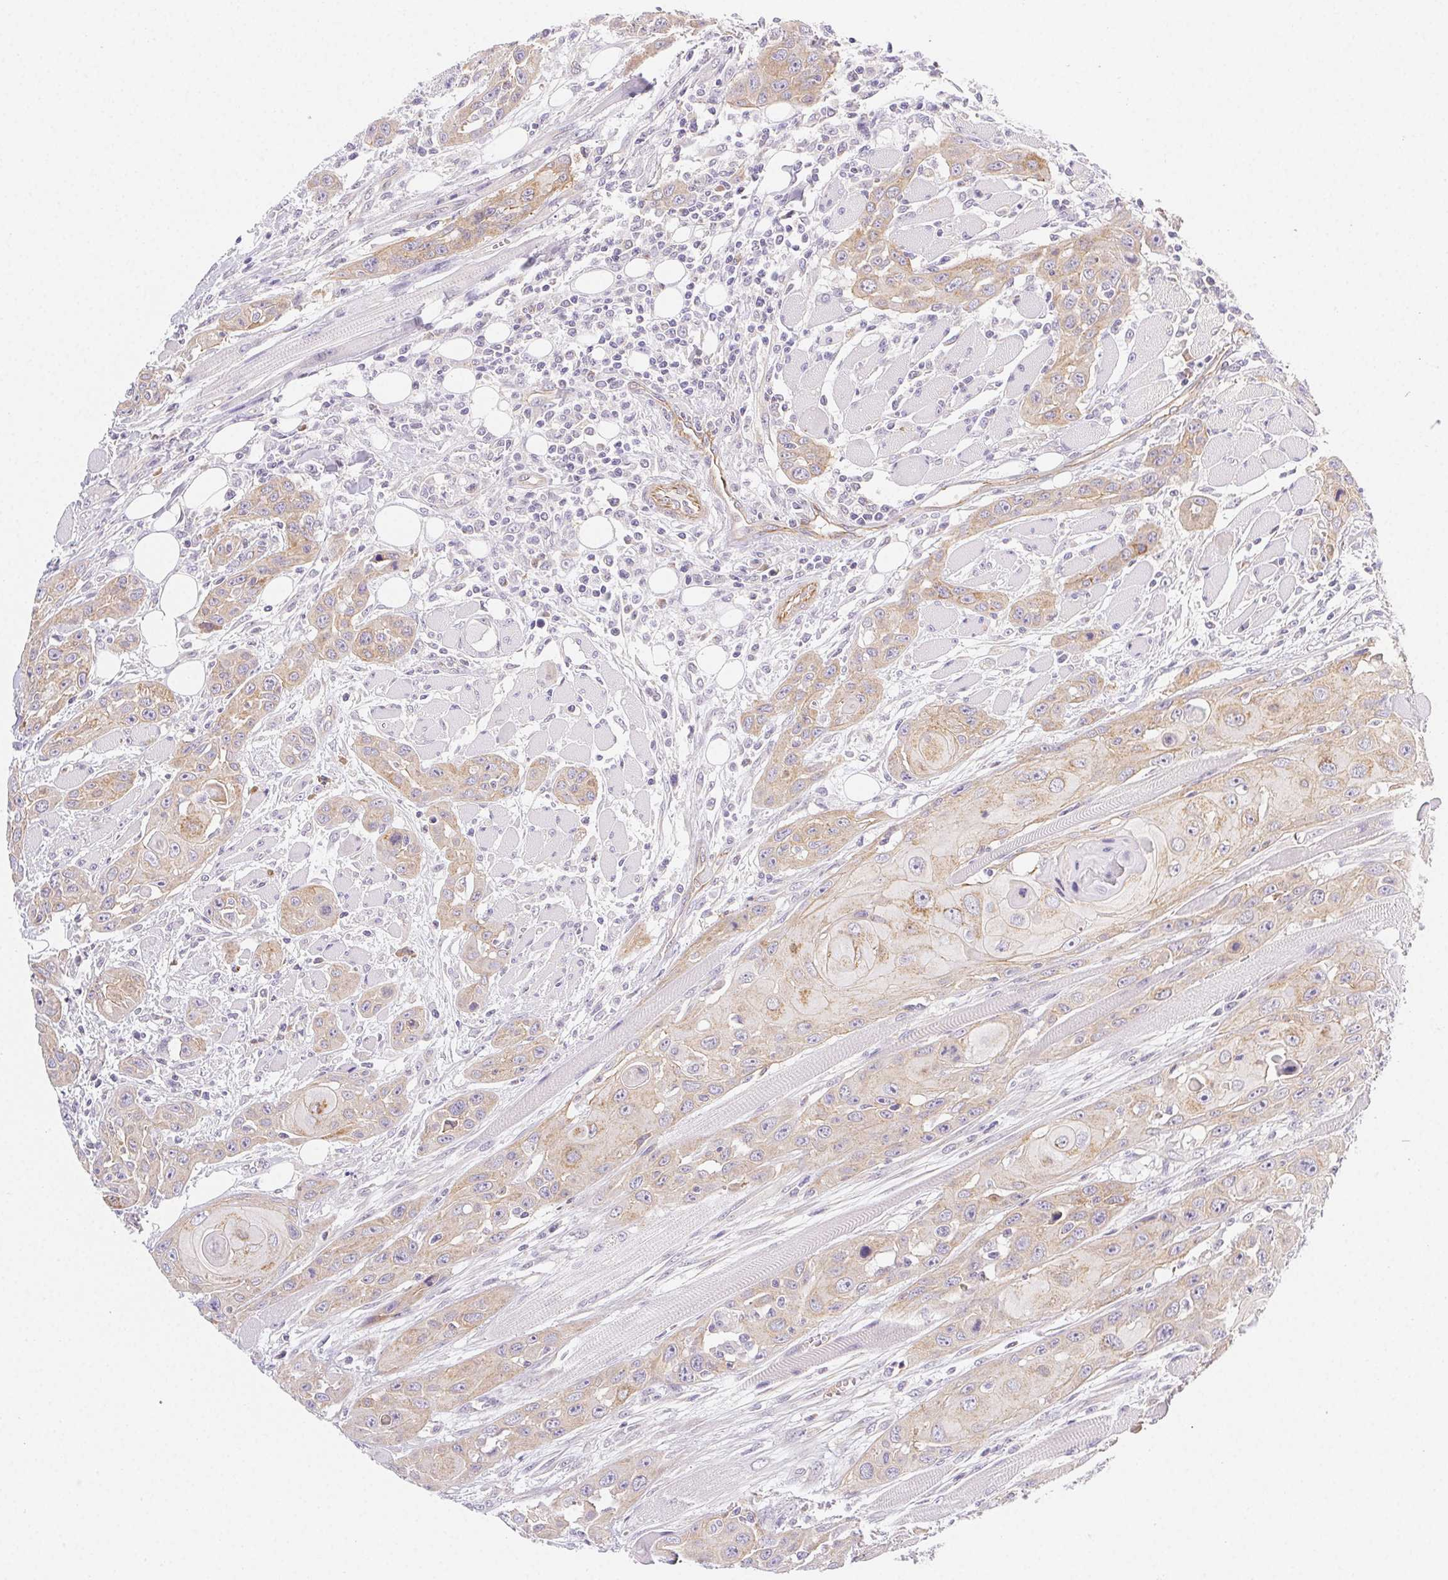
{"staining": {"intensity": "weak", "quantity": "25%-75%", "location": "cytoplasmic/membranous"}, "tissue": "head and neck cancer", "cell_type": "Tumor cells", "image_type": "cancer", "snomed": [{"axis": "morphology", "description": "Squamous cell carcinoma, NOS"}, {"axis": "topography", "description": "Head-Neck"}], "caption": "A low amount of weak cytoplasmic/membranous expression is identified in approximately 25%-75% of tumor cells in head and neck cancer (squamous cell carcinoma) tissue.", "gene": "CSN1S1", "patient": {"sex": "female", "age": 80}}